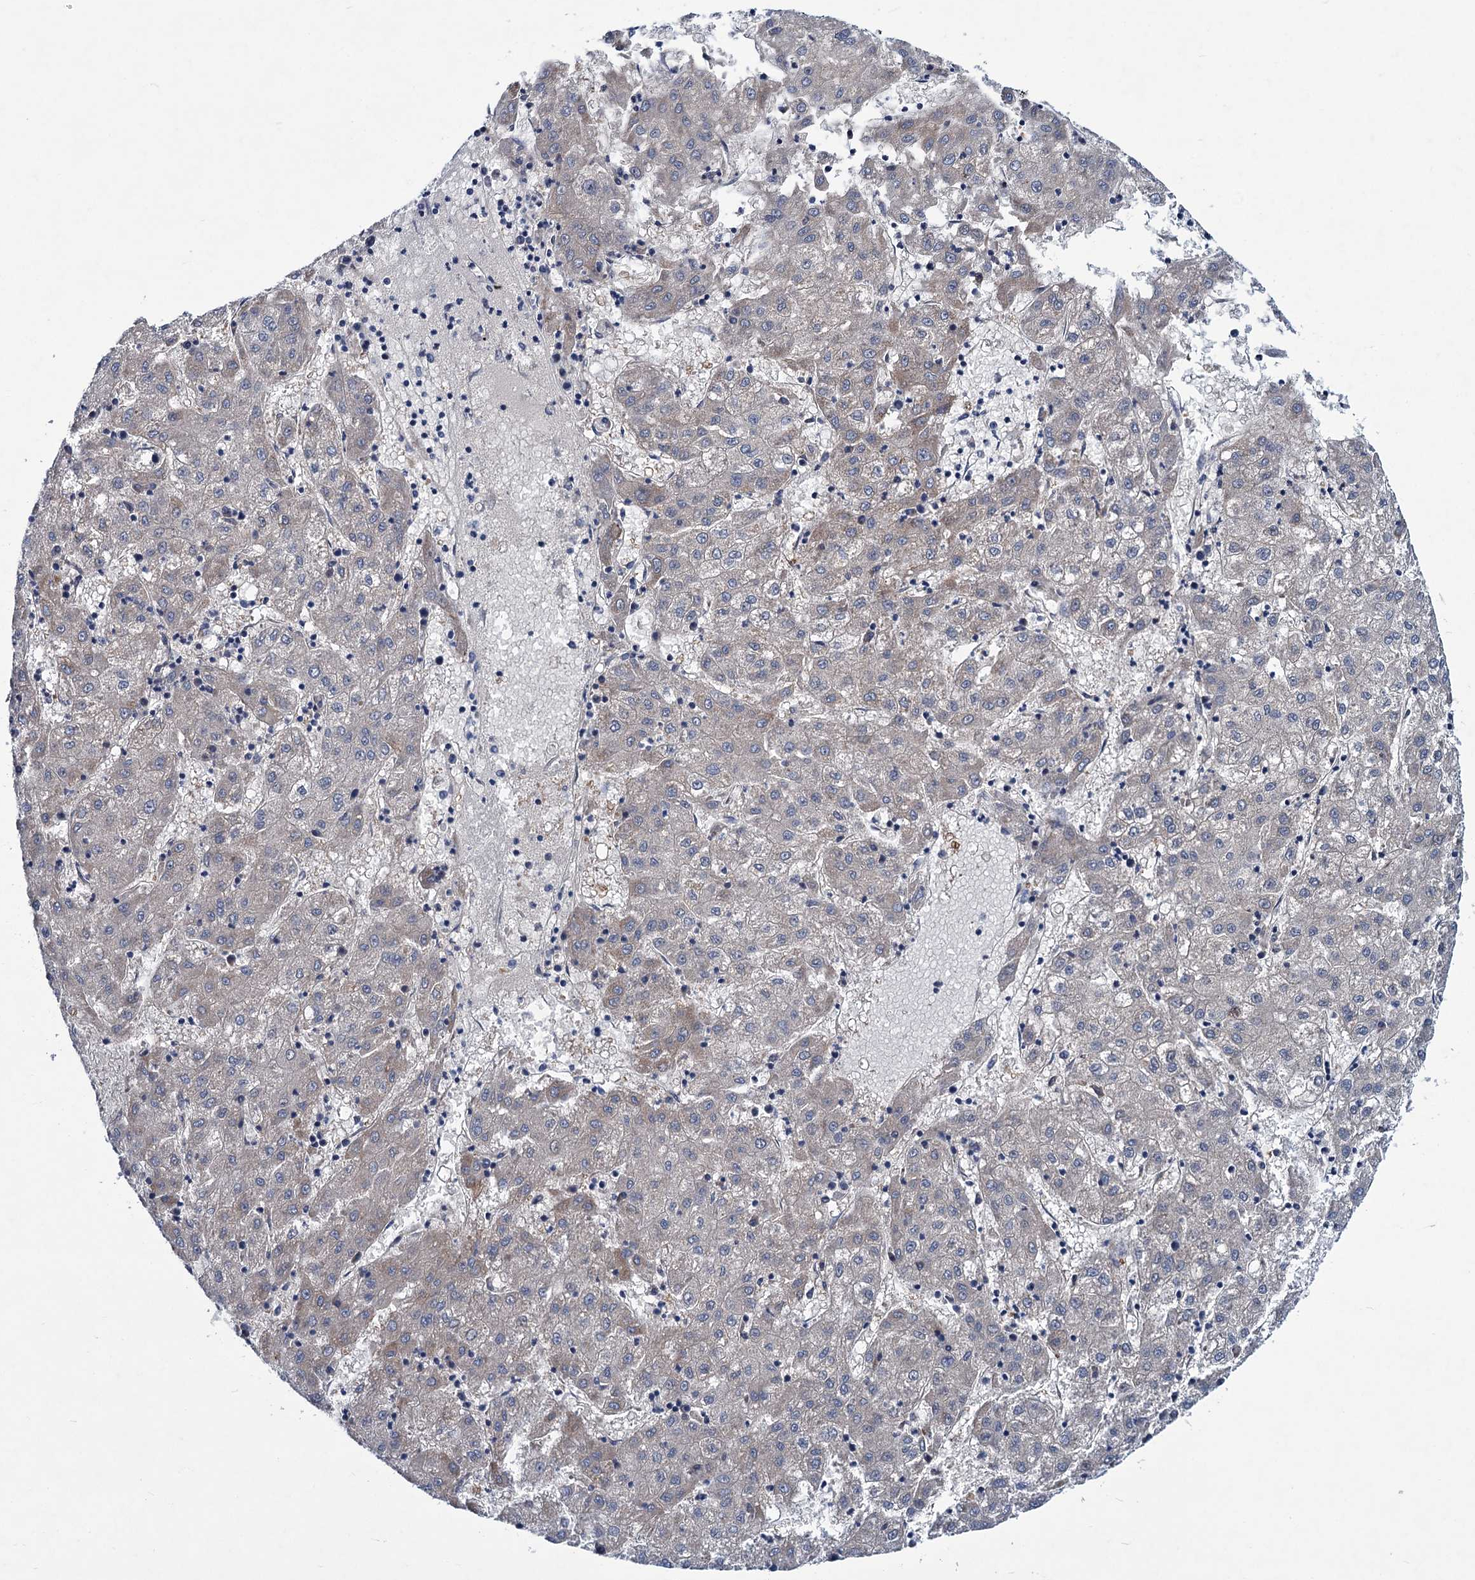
{"staining": {"intensity": "weak", "quantity": "<25%", "location": "cytoplasmic/membranous"}, "tissue": "liver cancer", "cell_type": "Tumor cells", "image_type": "cancer", "snomed": [{"axis": "morphology", "description": "Carcinoma, Hepatocellular, NOS"}, {"axis": "topography", "description": "Liver"}], "caption": "This is an IHC histopathology image of liver cancer. There is no staining in tumor cells.", "gene": "RTKN2", "patient": {"sex": "male", "age": 72}}